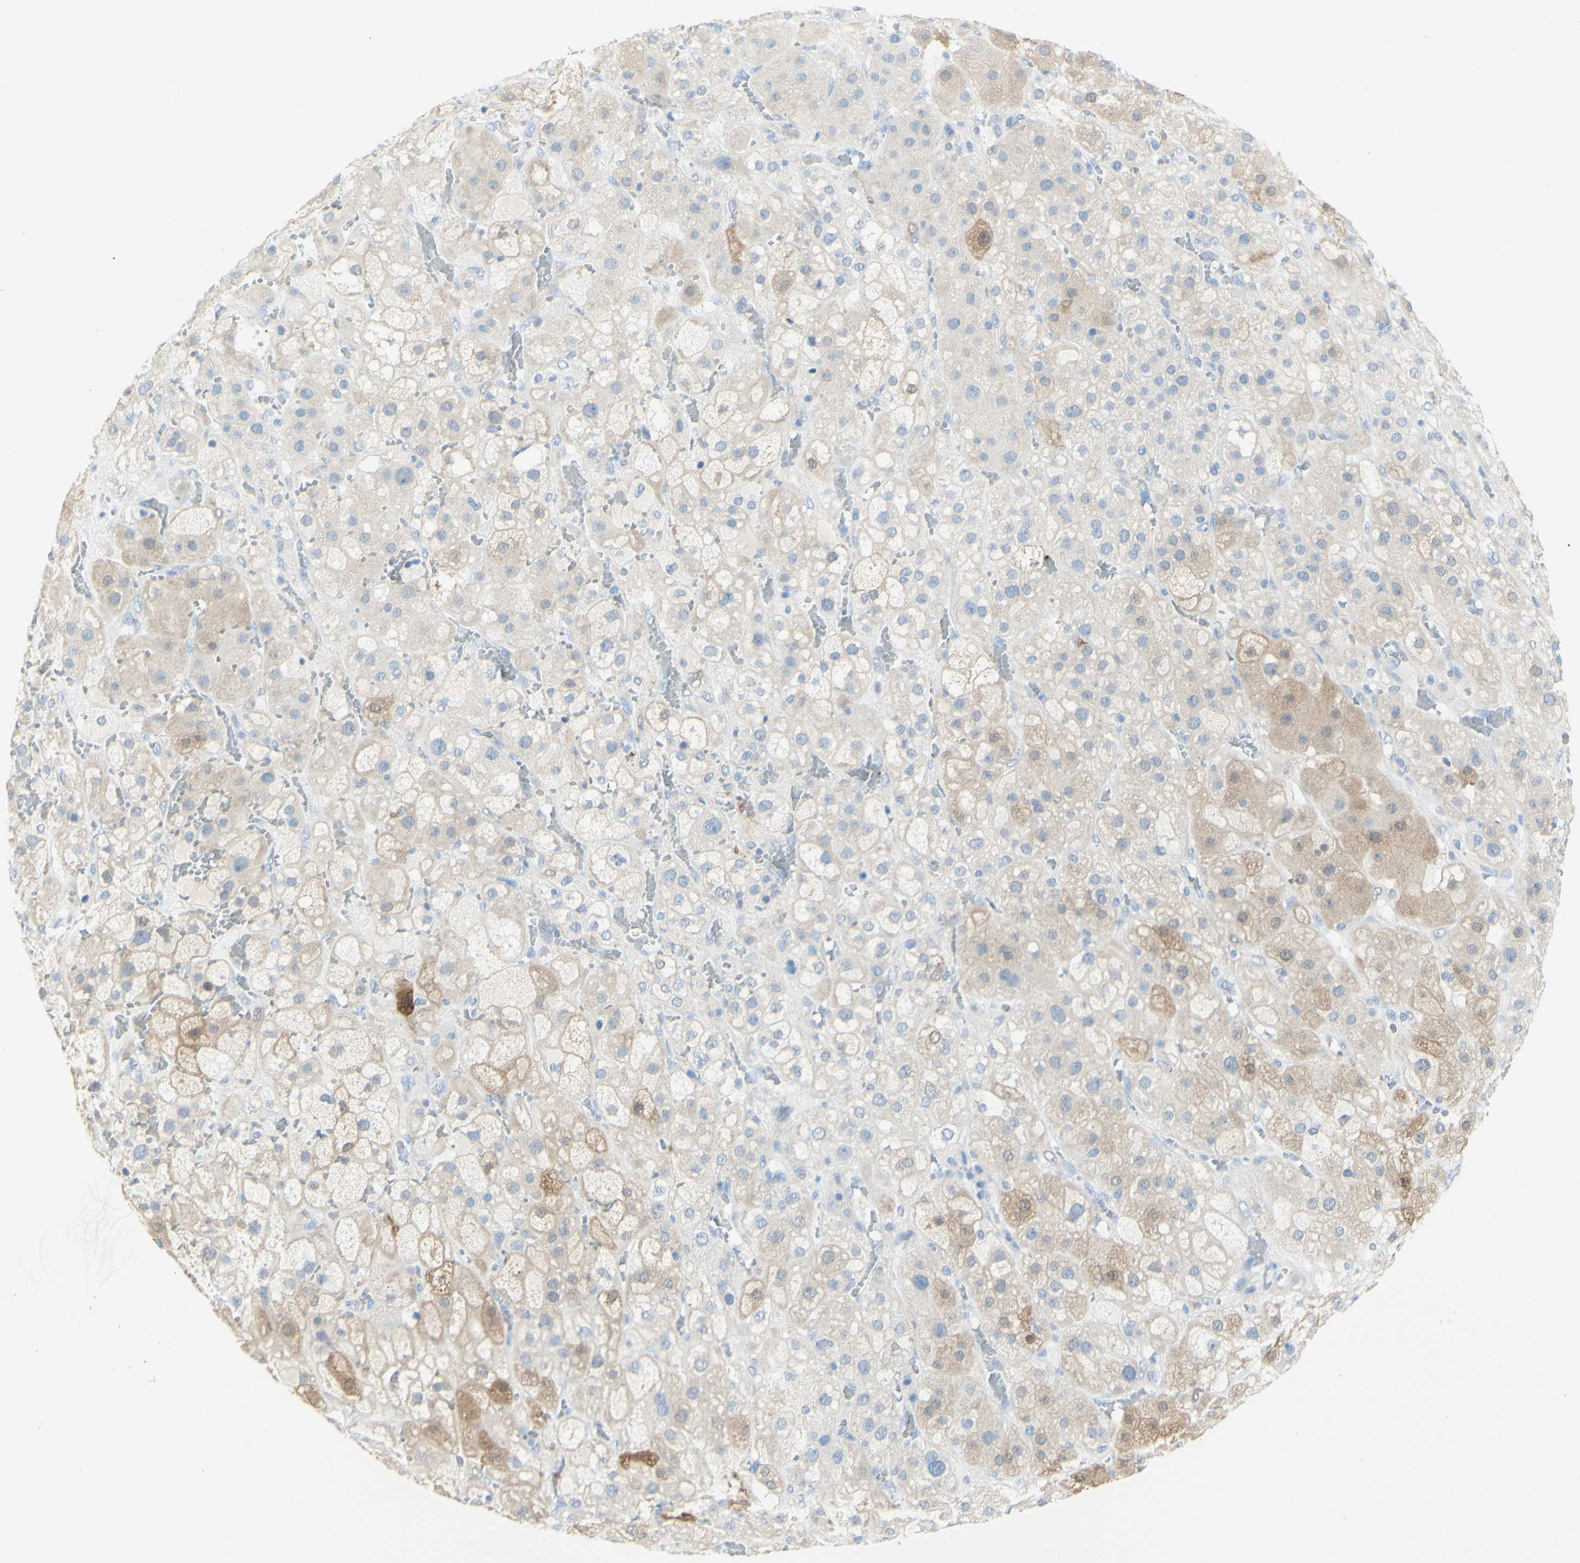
{"staining": {"intensity": "weak", "quantity": "<25%", "location": "cytoplasmic/membranous"}, "tissue": "adrenal gland", "cell_type": "Glandular cells", "image_type": "normal", "snomed": [{"axis": "morphology", "description": "Normal tissue, NOS"}, {"axis": "topography", "description": "Adrenal gland"}], "caption": "Unremarkable adrenal gland was stained to show a protein in brown. There is no significant staining in glandular cells. (Stains: DAB IHC with hematoxylin counter stain, Microscopy: brightfield microscopy at high magnification).", "gene": "TSPAN1", "patient": {"sex": "female", "age": 47}}